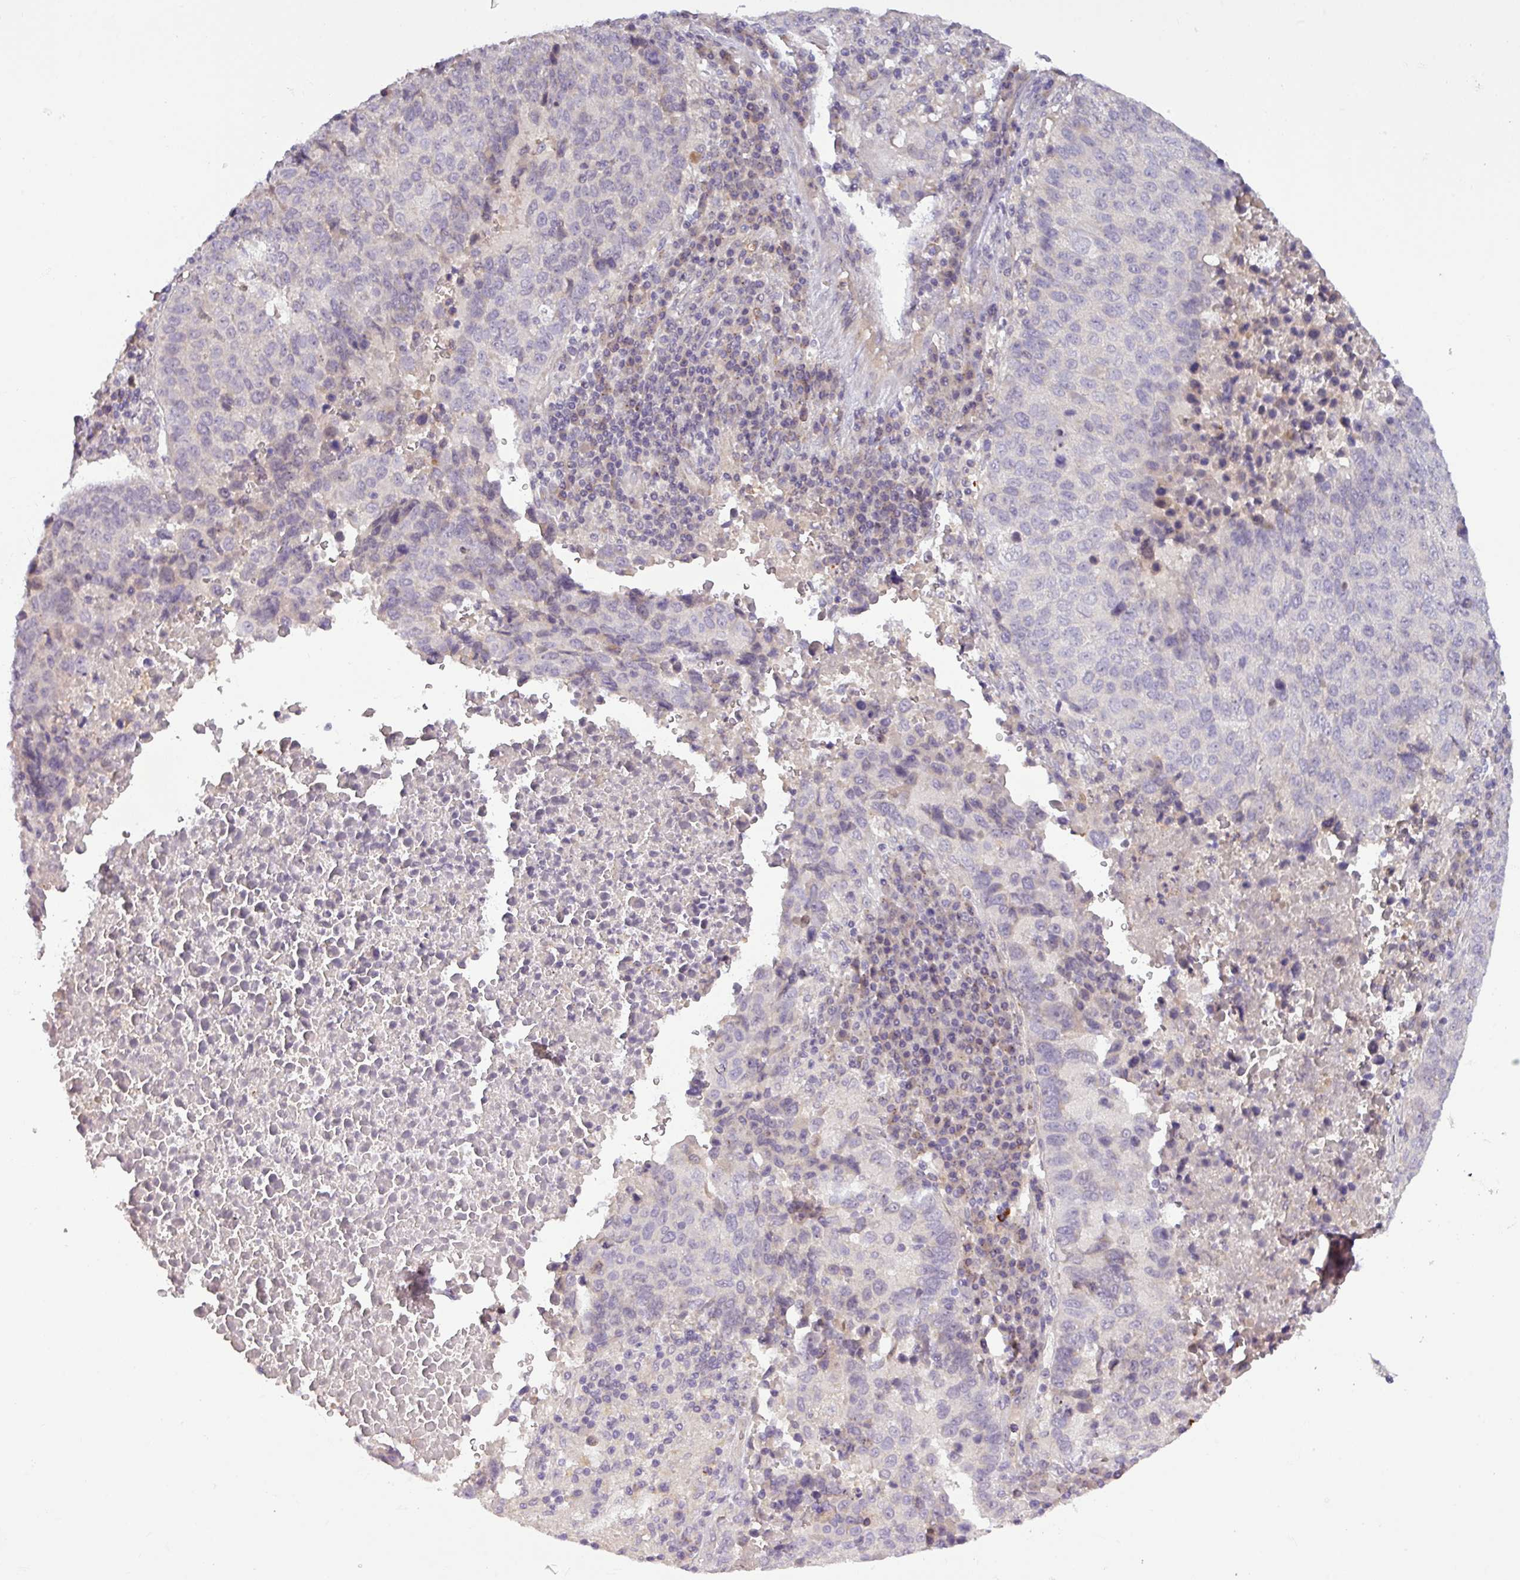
{"staining": {"intensity": "negative", "quantity": "none", "location": "none"}, "tissue": "lung cancer", "cell_type": "Tumor cells", "image_type": "cancer", "snomed": [{"axis": "morphology", "description": "Squamous cell carcinoma, NOS"}, {"axis": "topography", "description": "Lung"}], "caption": "Immunohistochemistry (IHC) image of neoplastic tissue: lung cancer stained with DAB (3,3'-diaminobenzidine) exhibits no significant protein expression in tumor cells.", "gene": "ZNF35", "patient": {"sex": "male", "age": 73}}